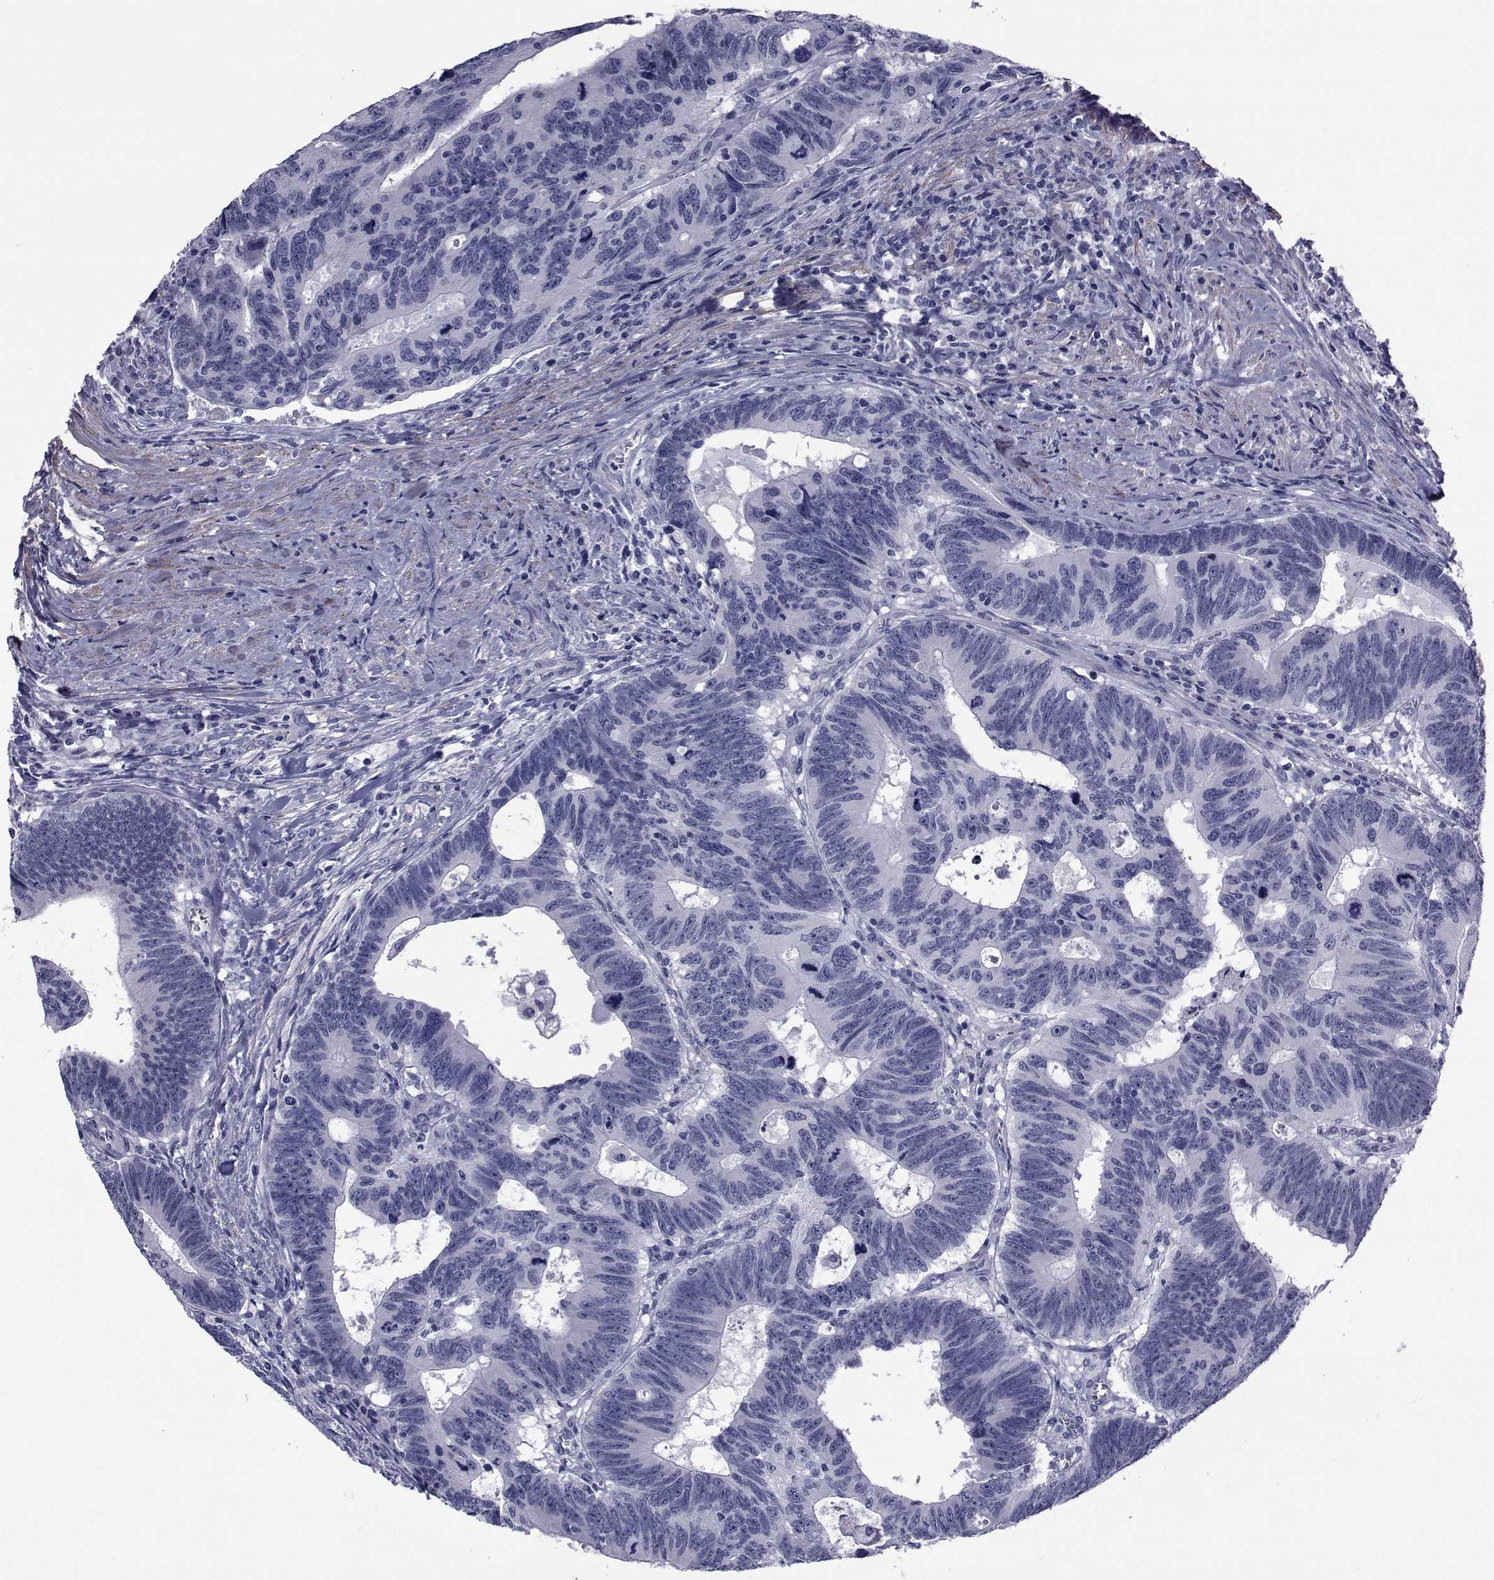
{"staining": {"intensity": "negative", "quantity": "none", "location": "none"}, "tissue": "colorectal cancer", "cell_type": "Tumor cells", "image_type": "cancer", "snomed": [{"axis": "morphology", "description": "Adenocarcinoma, NOS"}, {"axis": "topography", "description": "Colon"}], "caption": "Histopathology image shows no protein expression in tumor cells of colorectal cancer (adenocarcinoma) tissue.", "gene": "GKAP1", "patient": {"sex": "female", "age": 77}}